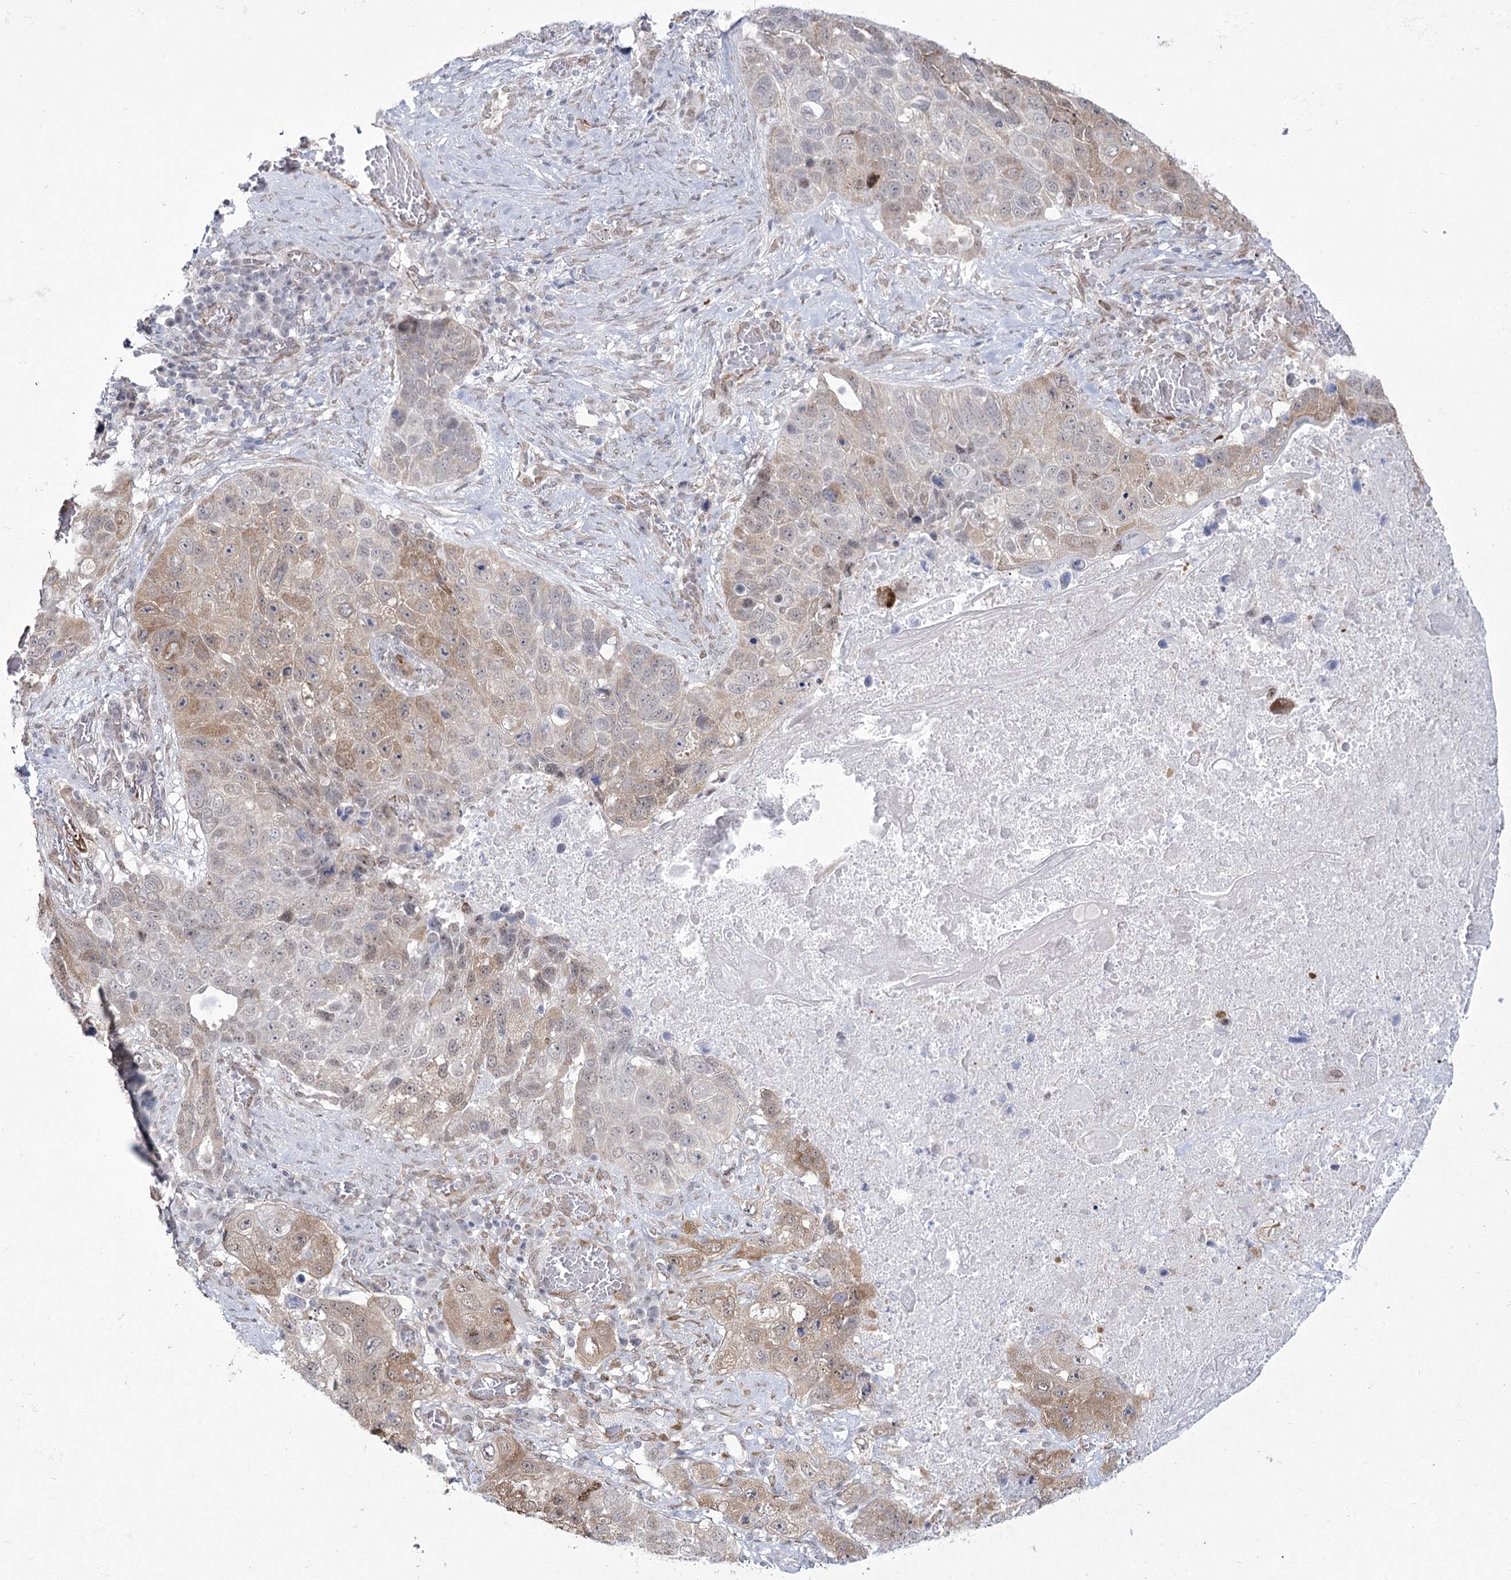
{"staining": {"intensity": "moderate", "quantity": "<25%", "location": "cytoplasmic/membranous,nuclear"}, "tissue": "lung cancer", "cell_type": "Tumor cells", "image_type": "cancer", "snomed": [{"axis": "morphology", "description": "Squamous cell carcinoma, NOS"}, {"axis": "topography", "description": "Lung"}], "caption": "Lung cancer (squamous cell carcinoma) stained with a protein marker shows moderate staining in tumor cells.", "gene": "YBX3", "patient": {"sex": "male", "age": 61}}